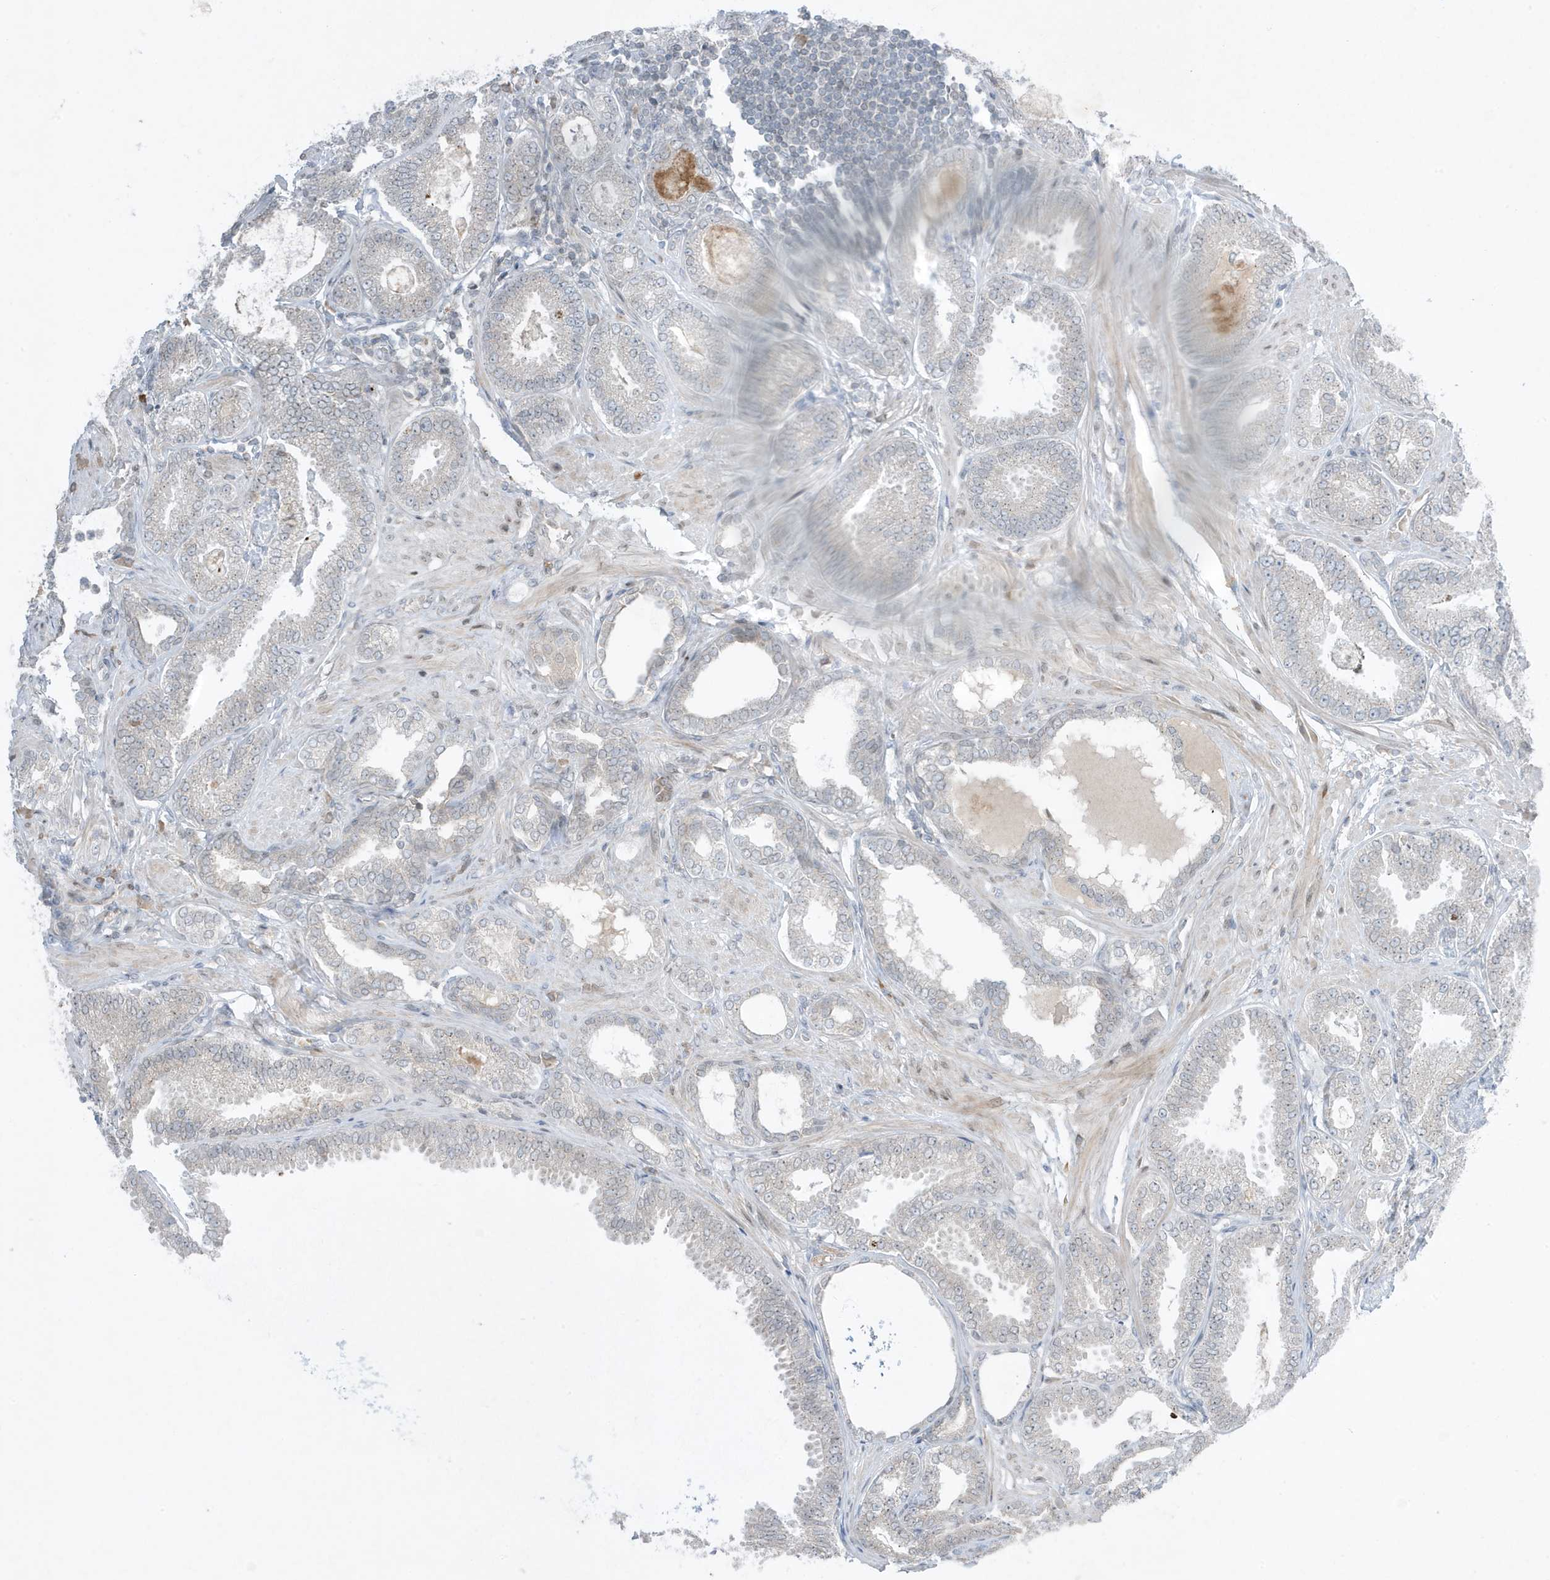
{"staining": {"intensity": "negative", "quantity": "none", "location": "none"}, "tissue": "prostate cancer", "cell_type": "Tumor cells", "image_type": "cancer", "snomed": [{"axis": "morphology", "description": "Adenocarcinoma, Low grade"}, {"axis": "topography", "description": "Prostate"}], "caption": "IHC of adenocarcinoma (low-grade) (prostate) displays no expression in tumor cells. Brightfield microscopy of immunohistochemistry stained with DAB (brown) and hematoxylin (blue), captured at high magnification.", "gene": "FNDC1", "patient": {"sex": "male", "age": 71}}